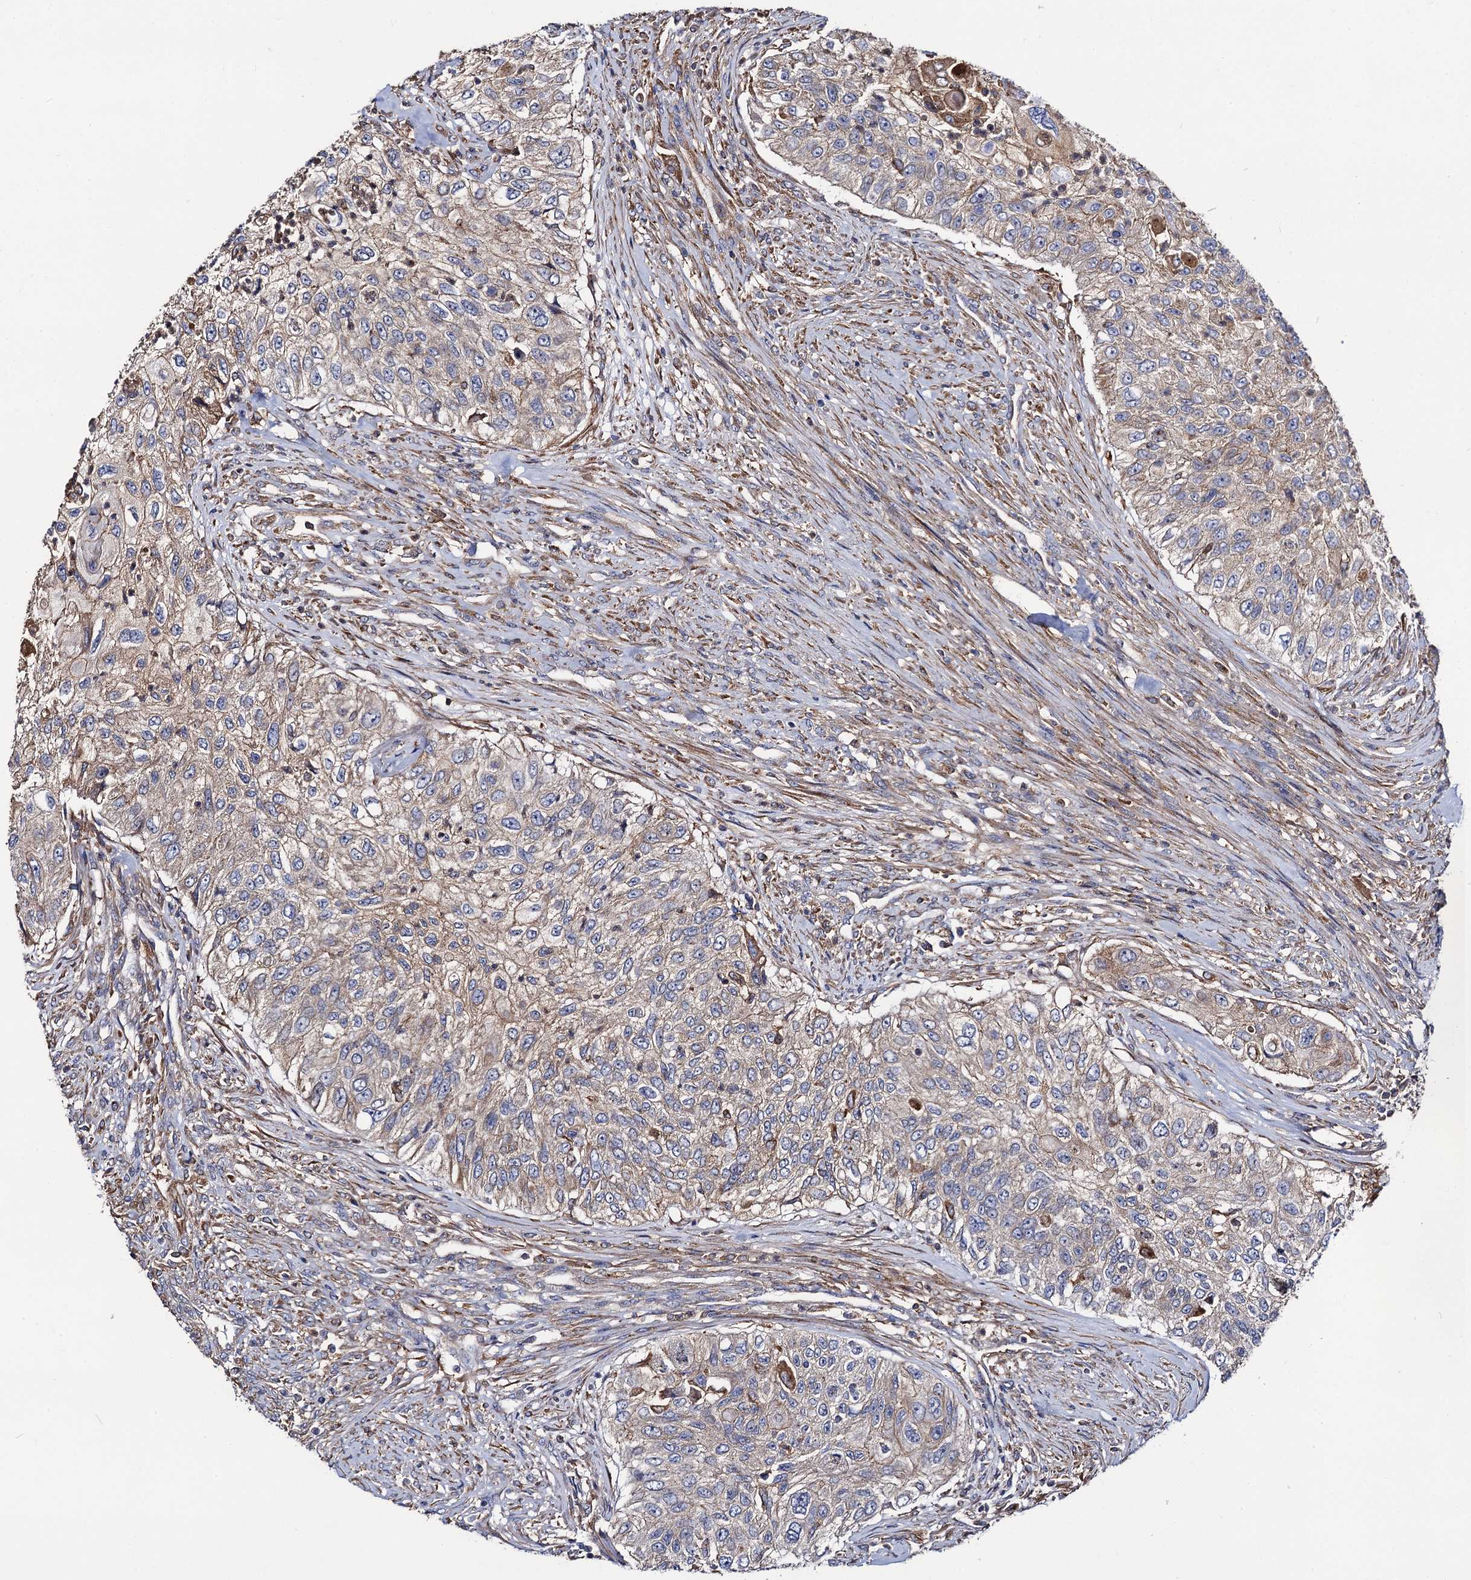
{"staining": {"intensity": "weak", "quantity": "<25%", "location": "cytoplasmic/membranous"}, "tissue": "urothelial cancer", "cell_type": "Tumor cells", "image_type": "cancer", "snomed": [{"axis": "morphology", "description": "Urothelial carcinoma, High grade"}, {"axis": "topography", "description": "Urinary bladder"}], "caption": "IHC image of human urothelial cancer stained for a protein (brown), which shows no positivity in tumor cells.", "gene": "DYDC1", "patient": {"sex": "female", "age": 60}}